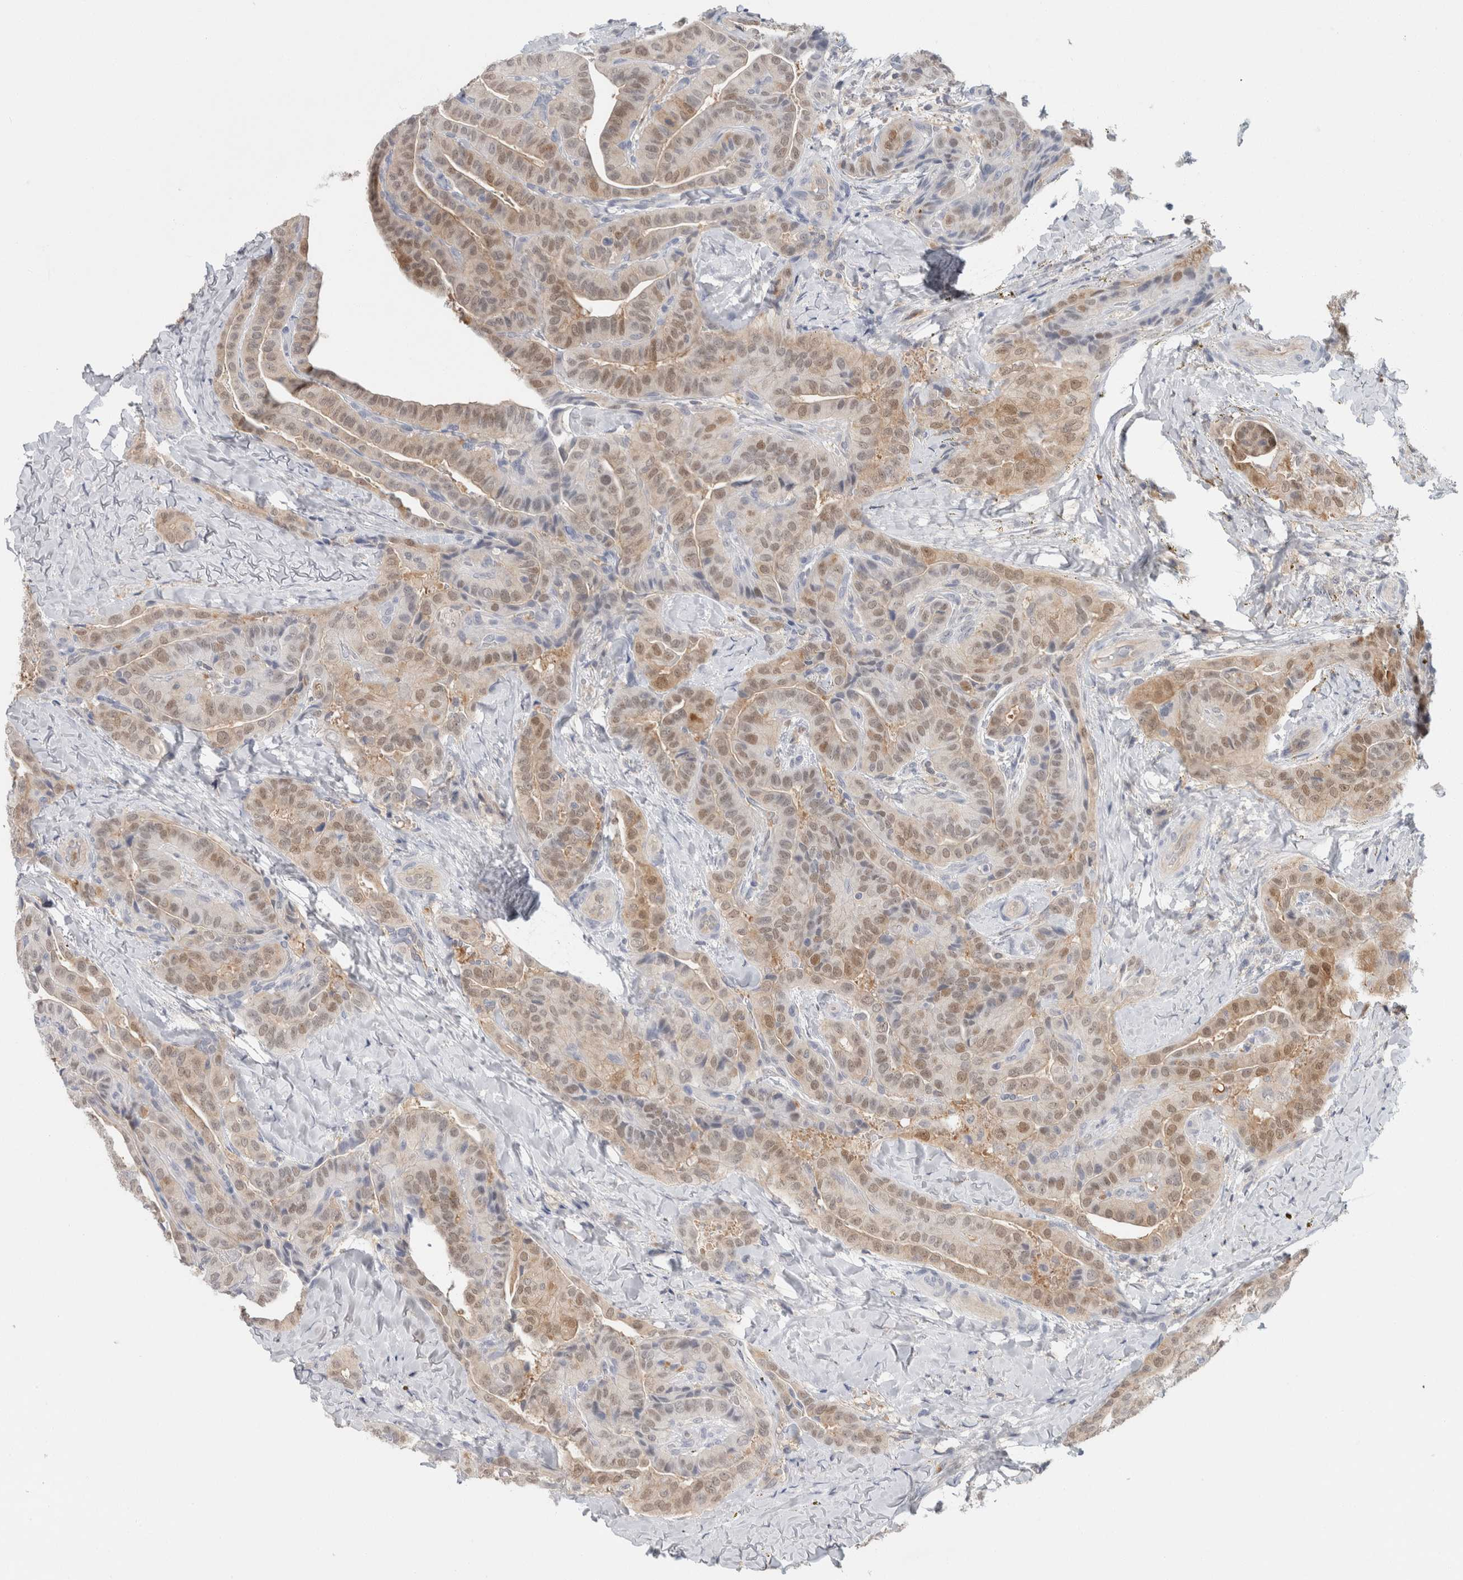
{"staining": {"intensity": "moderate", "quantity": ">75%", "location": "cytoplasmic/membranous,nuclear"}, "tissue": "thyroid cancer", "cell_type": "Tumor cells", "image_type": "cancer", "snomed": [{"axis": "morphology", "description": "Papillary adenocarcinoma, NOS"}, {"axis": "topography", "description": "Thyroid gland"}], "caption": "Brown immunohistochemical staining in human thyroid cancer (papillary adenocarcinoma) demonstrates moderate cytoplasmic/membranous and nuclear positivity in approximately >75% of tumor cells.", "gene": "CASP6", "patient": {"sex": "male", "age": 77}}